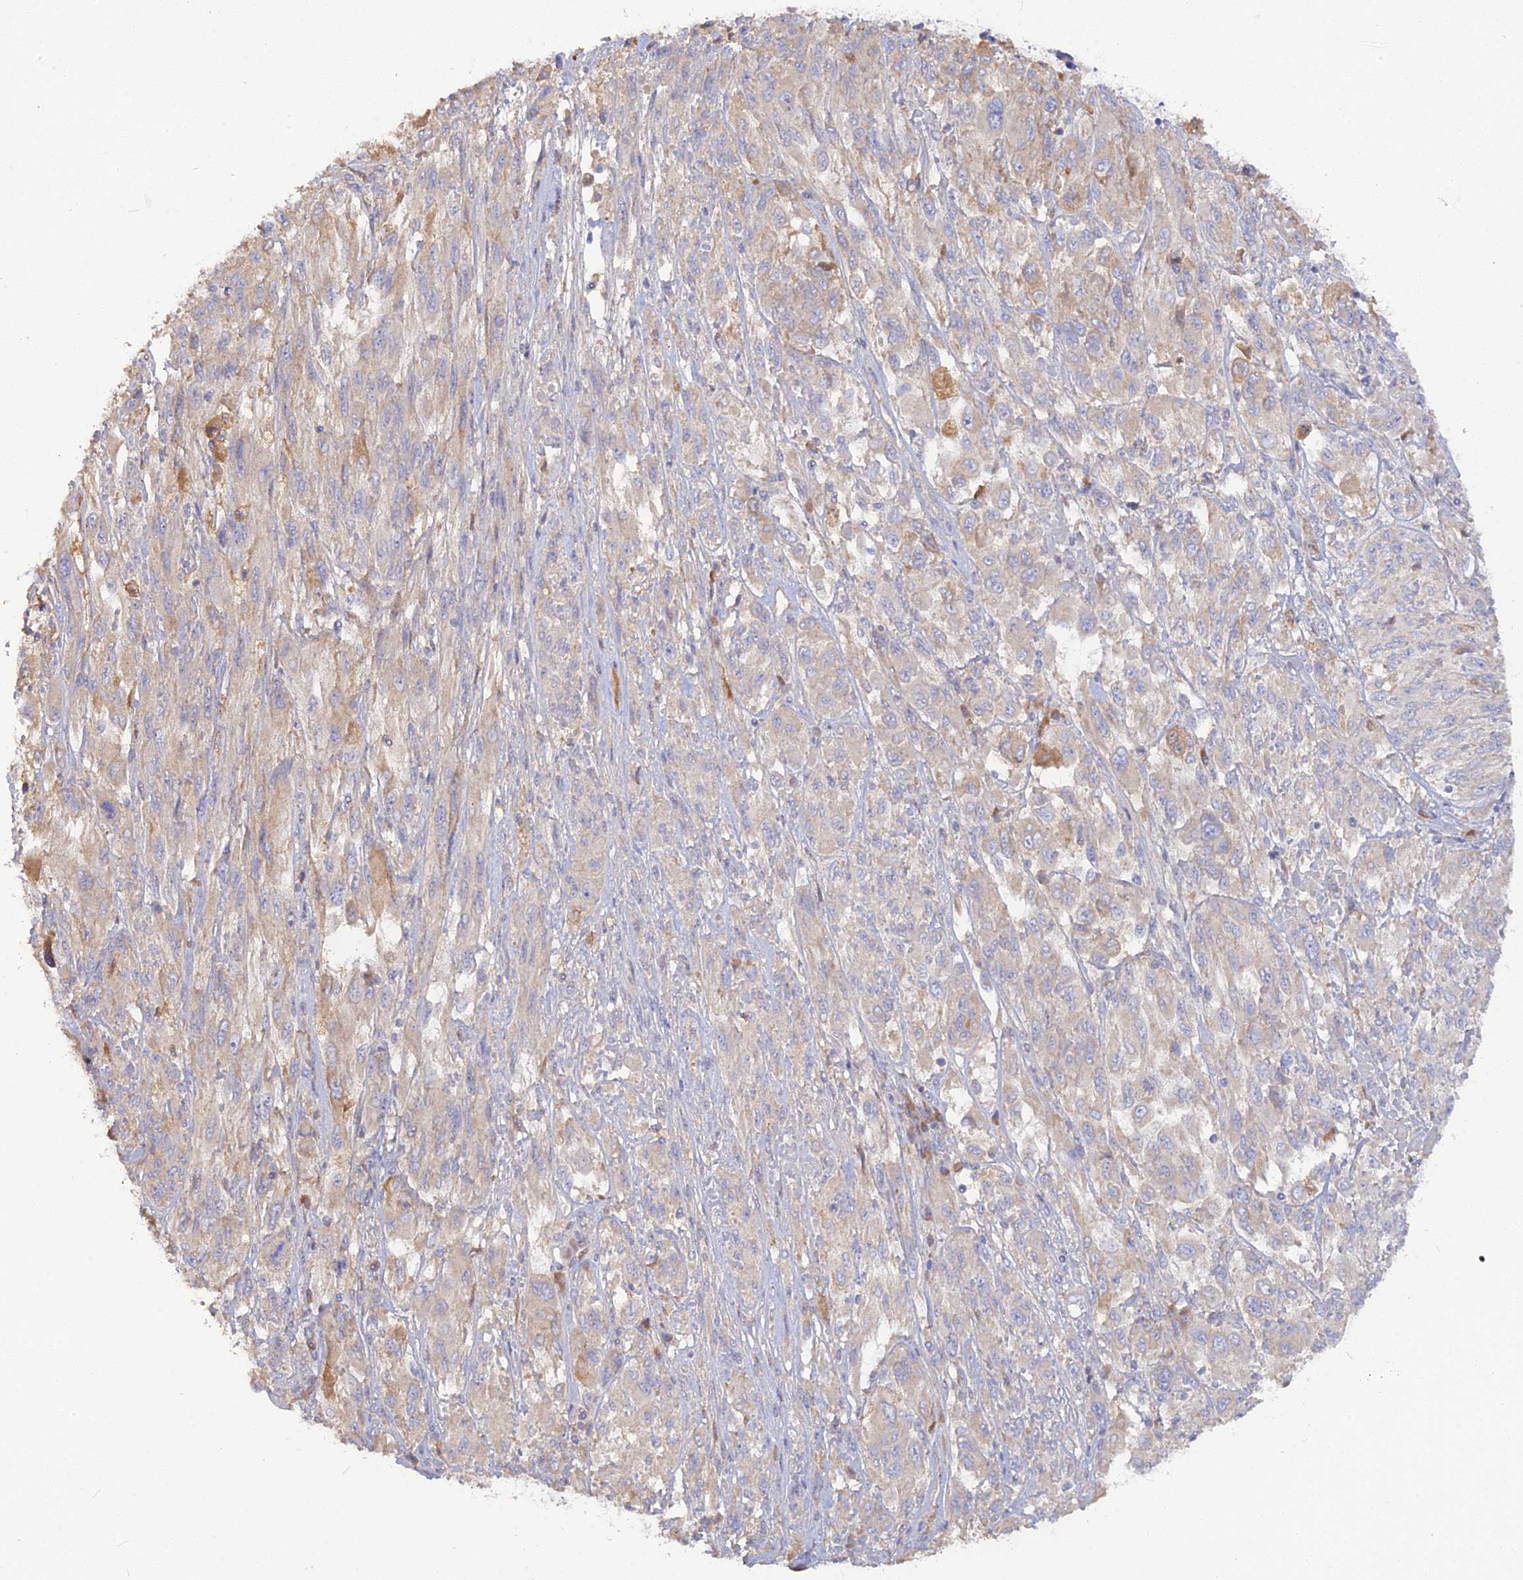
{"staining": {"intensity": "weak", "quantity": "25%-75%", "location": "cytoplasmic/membranous"}, "tissue": "melanoma", "cell_type": "Tumor cells", "image_type": "cancer", "snomed": [{"axis": "morphology", "description": "Malignant melanoma, NOS"}, {"axis": "topography", "description": "Skin"}], "caption": "Immunohistochemical staining of malignant melanoma displays low levels of weak cytoplasmic/membranous staining in about 25%-75% of tumor cells. Using DAB (3,3'-diaminobenzidine) (brown) and hematoxylin (blue) stains, captured at high magnification using brightfield microscopy.", "gene": "ADGRA1", "patient": {"sex": "female", "age": 91}}